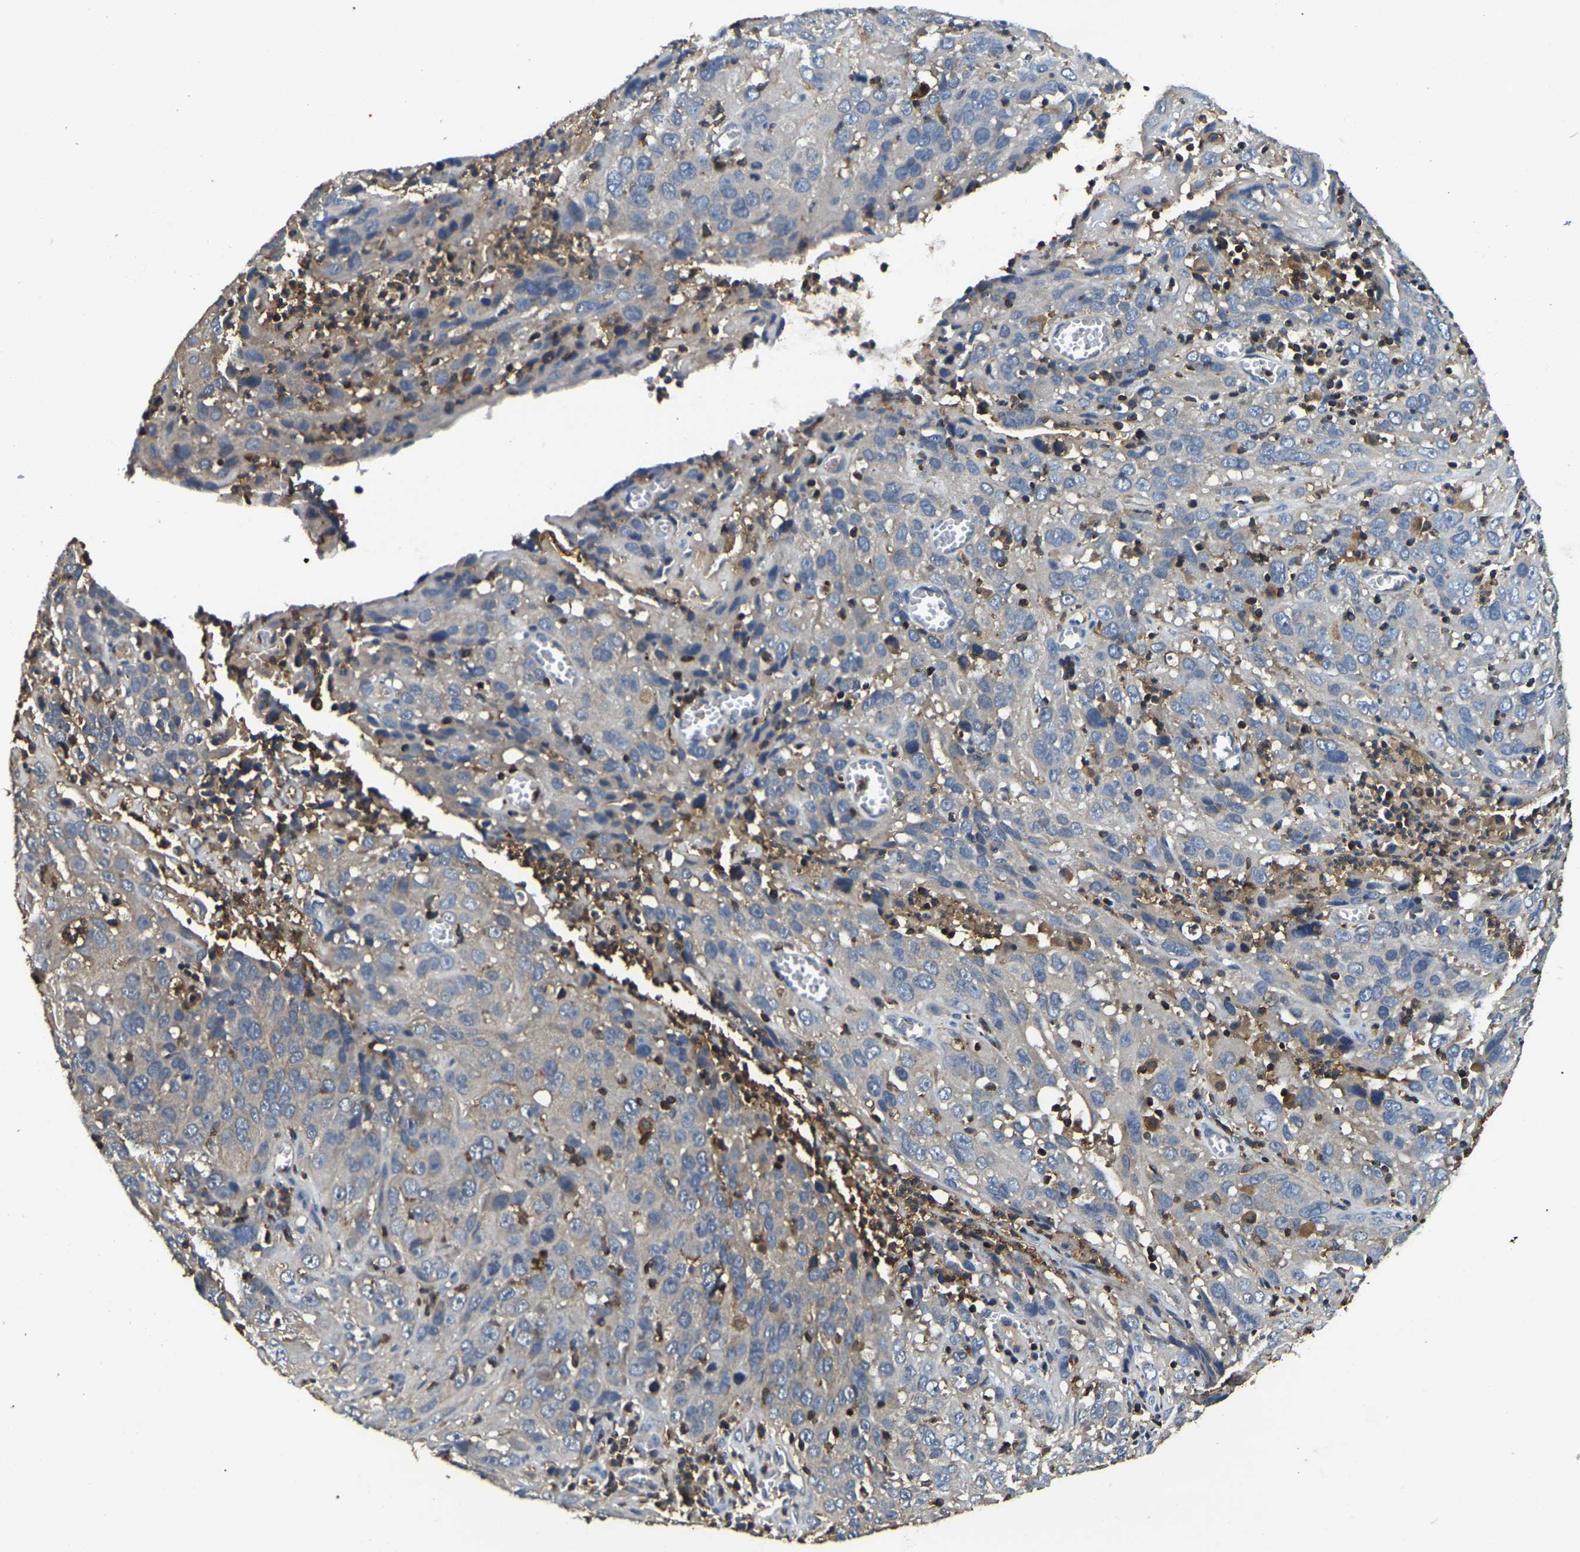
{"staining": {"intensity": "negative", "quantity": "none", "location": "none"}, "tissue": "cervical cancer", "cell_type": "Tumor cells", "image_type": "cancer", "snomed": [{"axis": "morphology", "description": "Squamous cell carcinoma, NOS"}, {"axis": "topography", "description": "Cervix"}], "caption": "Tumor cells show no significant expression in cervical cancer.", "gene": "SMPD2", "patient": {"sex": "female", "age": 32}}